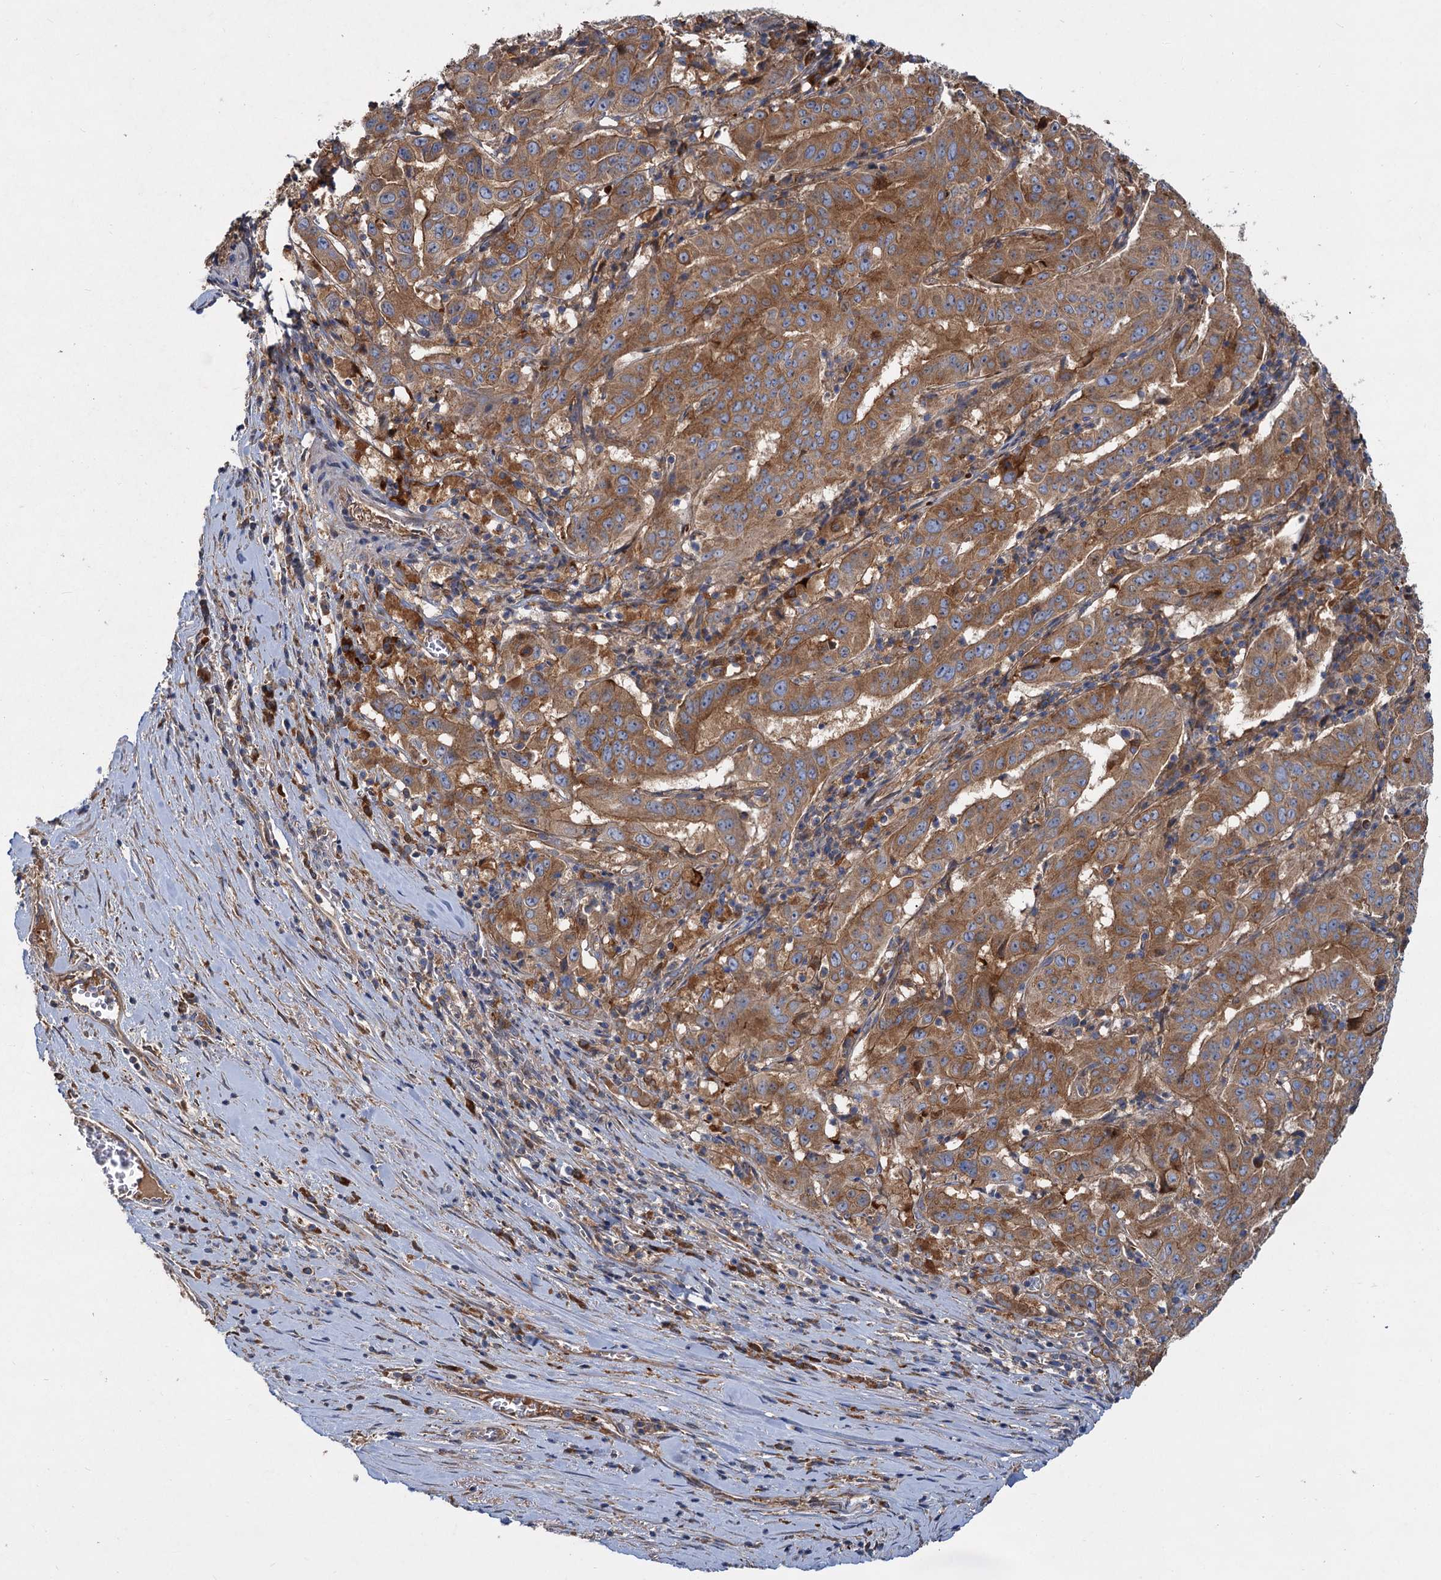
{"staining": {"intensity": "strong", "quantity": ">75%", "location": "cytoplasmic/membranous"}, "tissue": "pancreatic cancer", "cell_type": "Tumor cells", "image_type": "cancer", "snomed": [{"axis": "morphology", "description": "Adenocarcinoma, NOS"}, {"axis": "topography", "description": "Pancreas"}], "caption": "Human pancreatic cancer stained with a protein marker demonstrates strong staining in tumor cells.", "gene": "ALKBH7", "patient": {"sex": "male", "age": 63}}